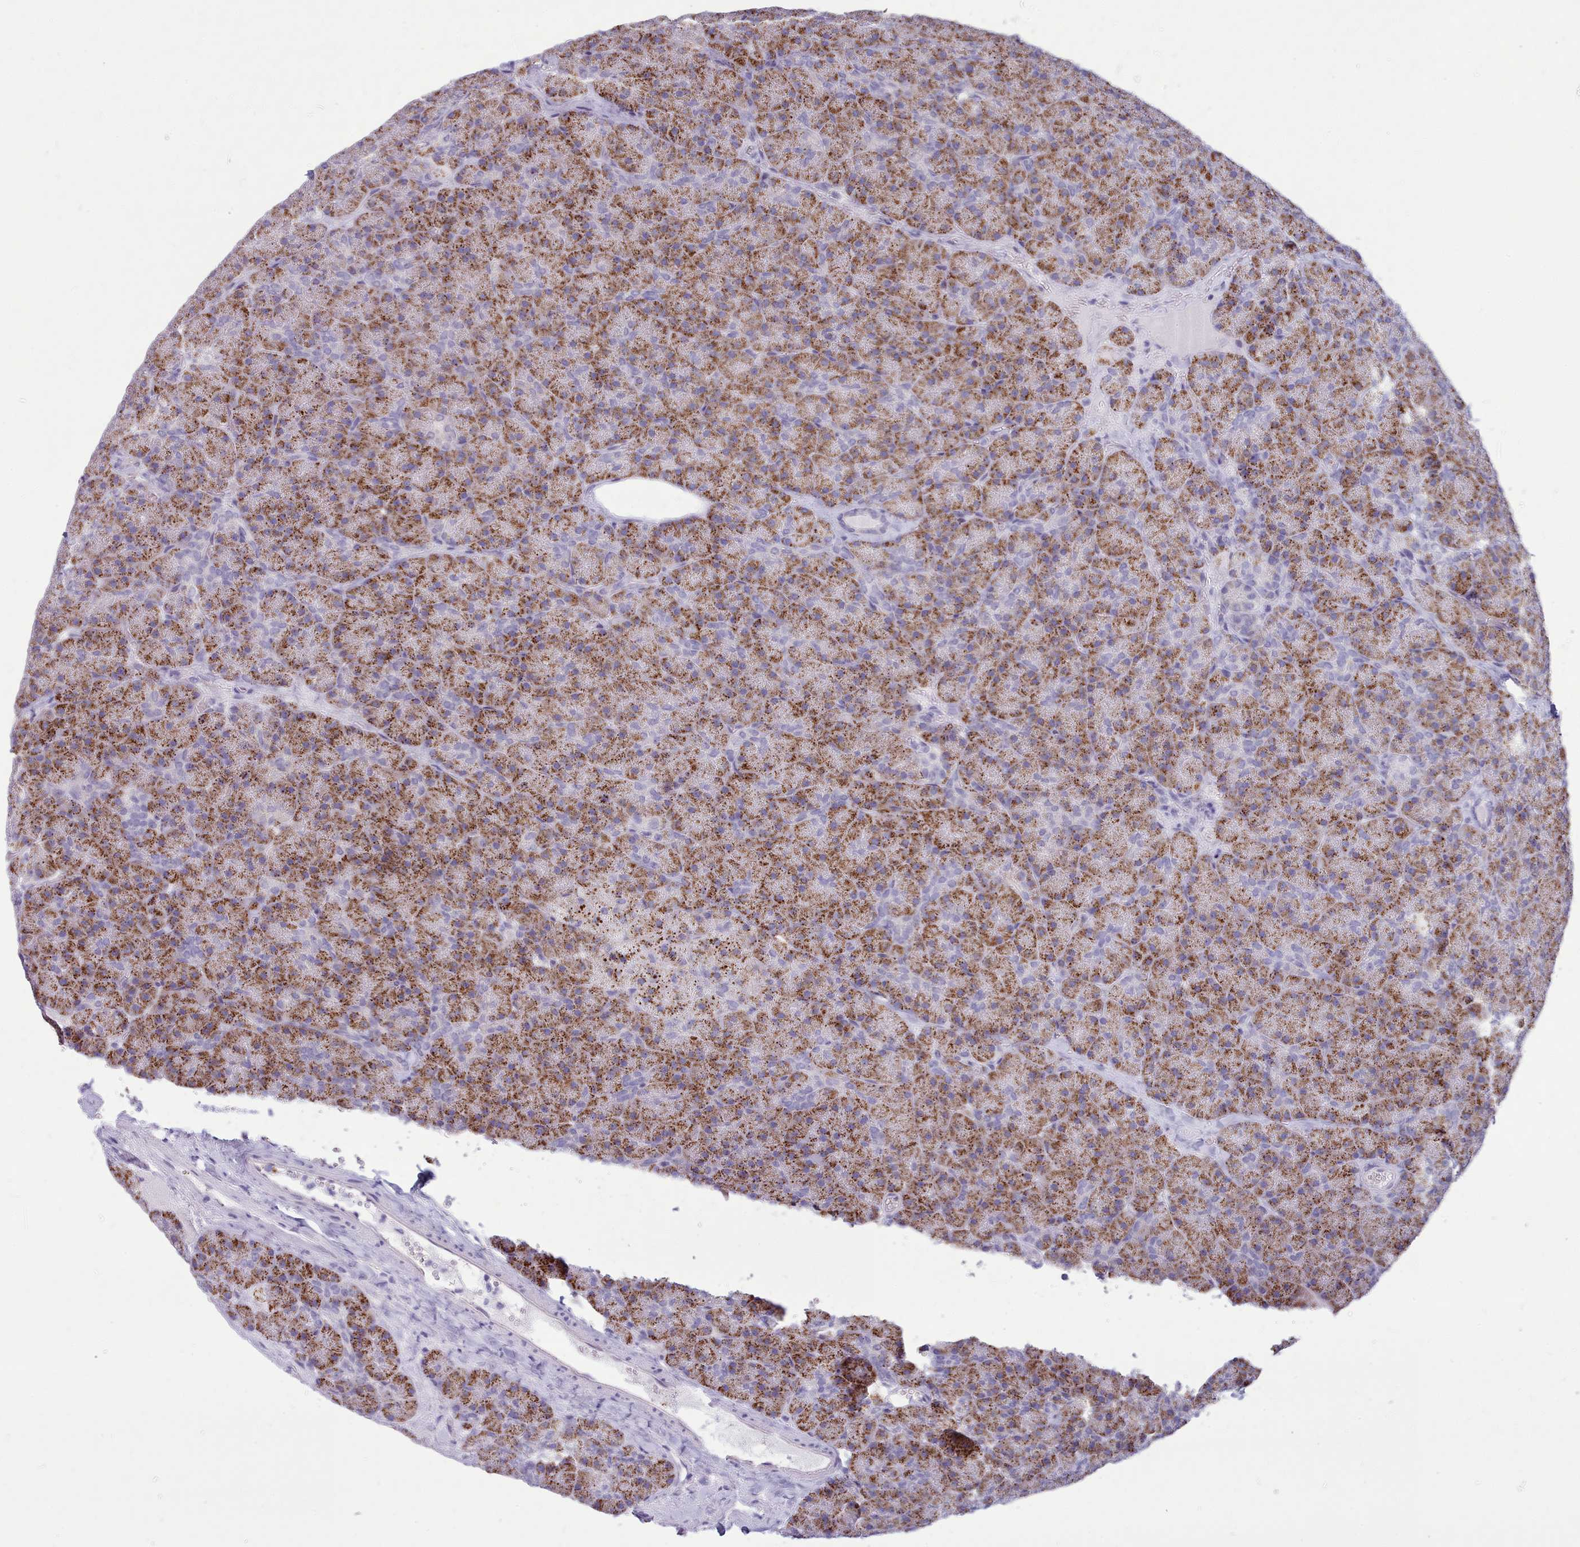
{"staining": {"intensity": "moderate", "quantity": "25%-75%", "location": "cytoplasmic/membranous"}, "tissue": "pancreas", "cell_type": "Exocrine glandular cells", "image_type": "normal", "snomed": [{"axis": "morphology", "description": "Normal tissue, NOS"}, {"axis": "topography", "description": "Pancreas"}], "caption": "Human pancreas stained for a protein (brown) displays moderate cytoplasmic/membranous positive expression in about 25%-75% of exocrine glandular cells.", "gene": "TMEM253", "patient": {"sex": "male", "age": 36}}